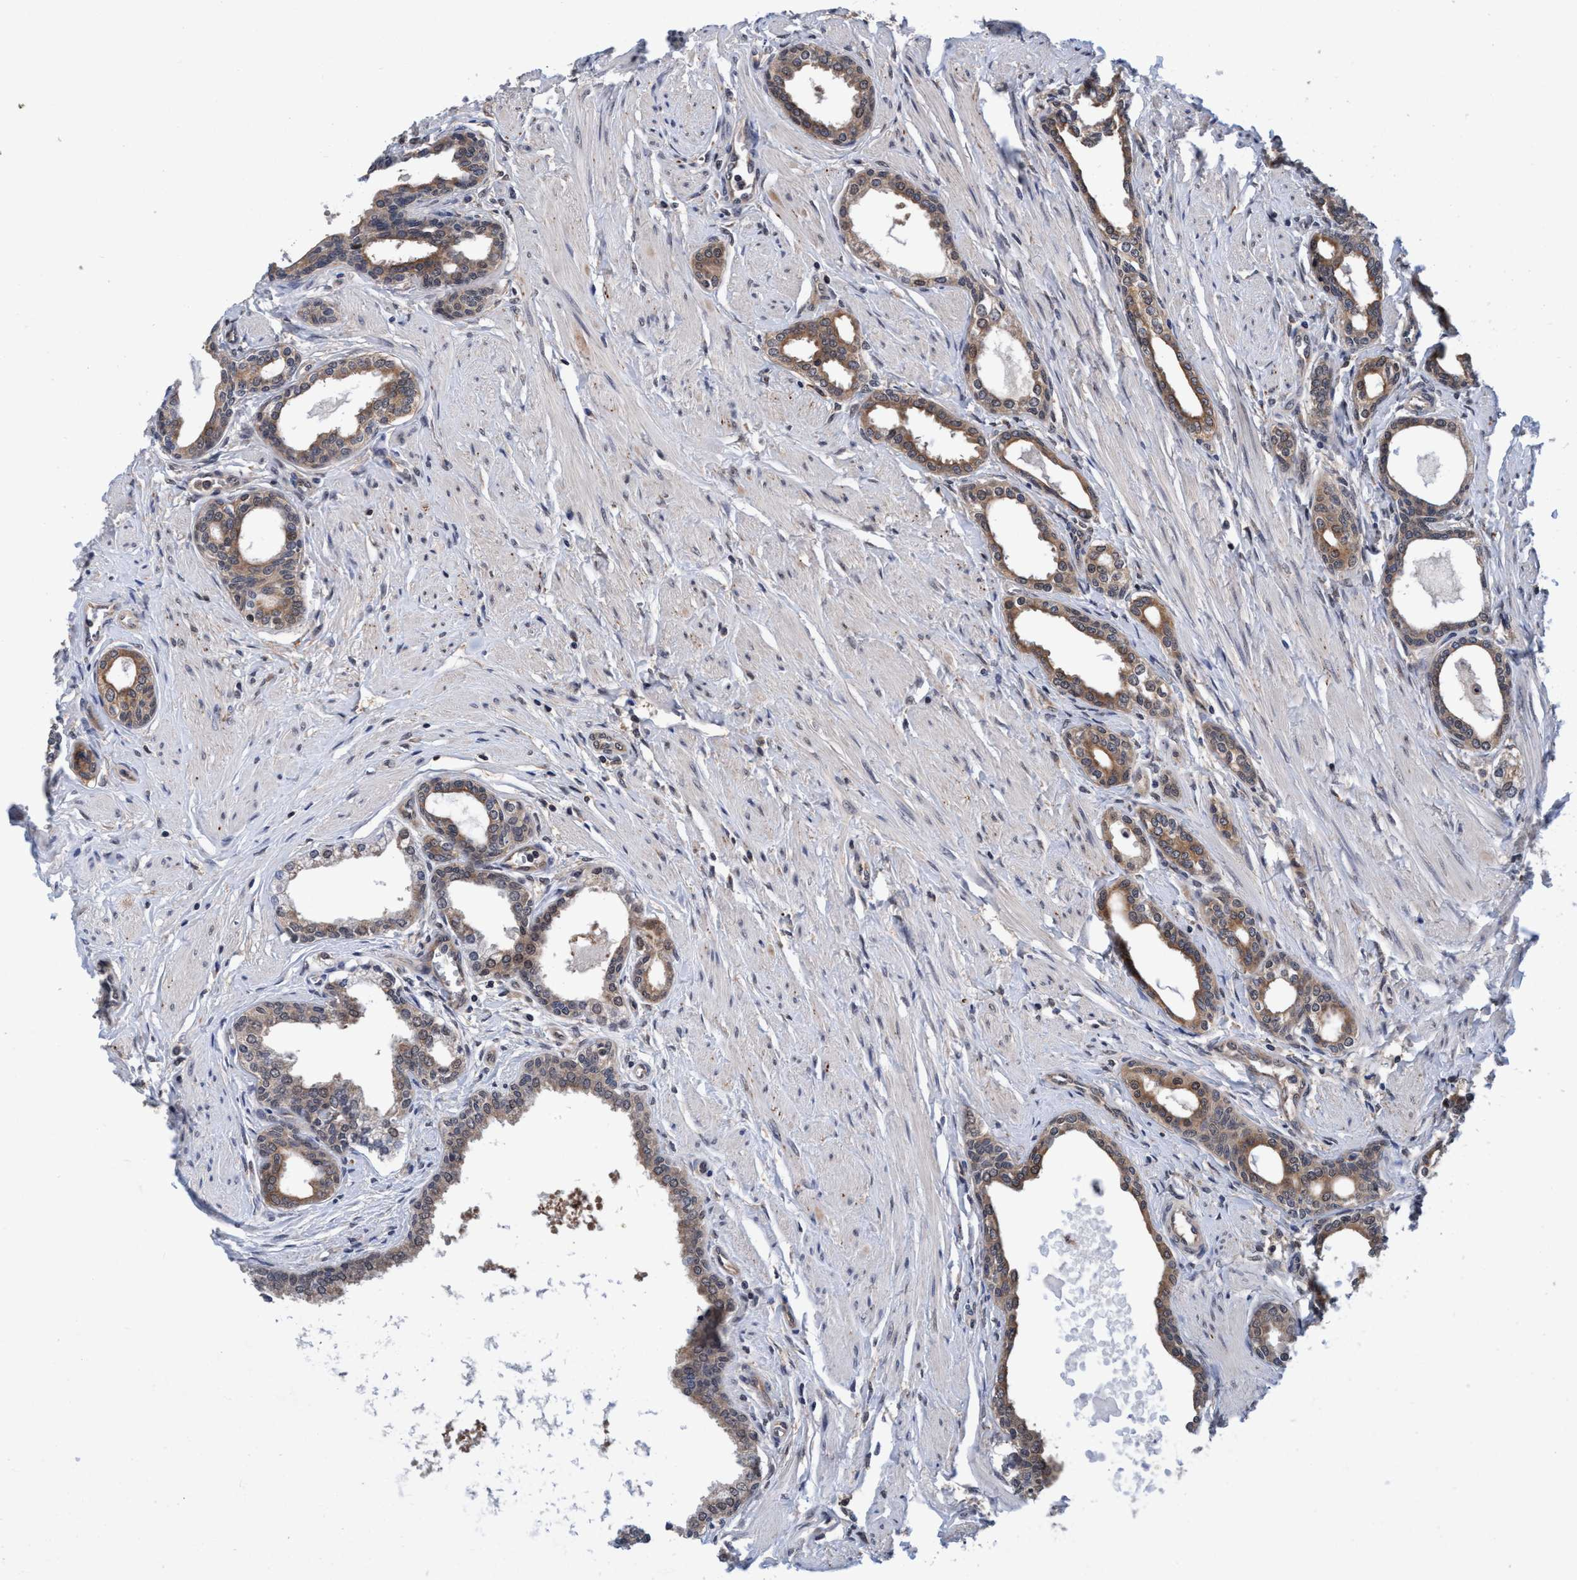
{"staining": {"intensity": "moderate", "quantity": ">75%", "location": "cytoplasmic/membranous"}, "tissue": "prostate cancer", "cell_type": "Tumor cells", "image_type": "cancer", "snomed": [{"axis": "morphology", "description": "Adenocarcinoma, High grade"}, {"axis": "topography", "description": "Prostate"}], "caption": "Immunohistochemistry (IHC) of human prostate cancer (high-grade adenocarcinoma) reveals medium levels of moderate cytoplasmic/membranous expression in about >75% of tumor cells.", "gene": "PSMD12", "patient": {"sex": "male", "age": 52}}